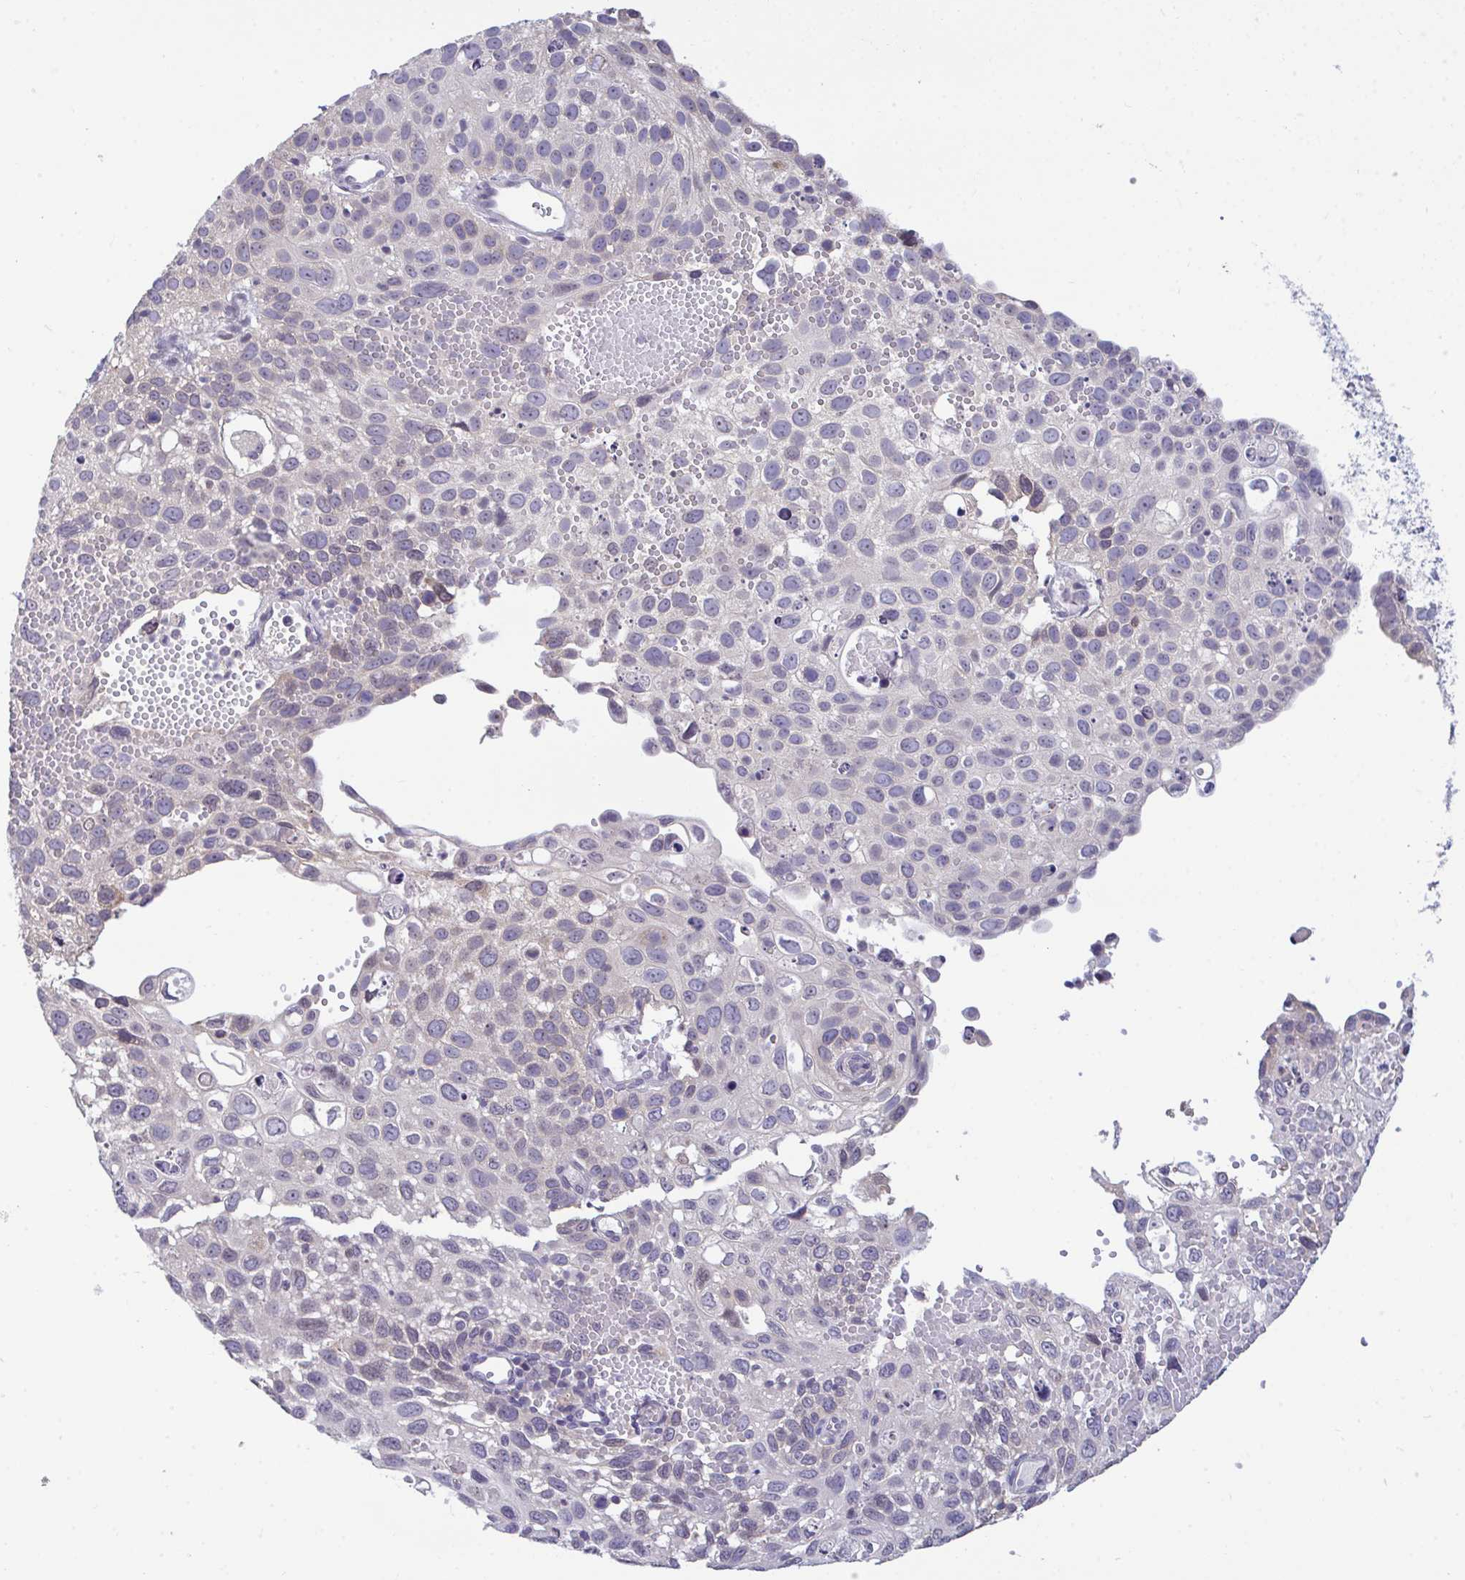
{"staining": {"intensity": "negative", "quantity": "none", "location": "none"}, "tissue": "cervical cancer", "cell_type": "Tumor cells", "image_type": "cancer", "snomed": [{"axis": "morphology", "description": "Squamous cell carcinoma, NOS"}, {"axis": "topography", "description": "Cervix"}], "caption": "Protein analysis of squamous cell carcinoma (cervical) shows no significant expression in tumor cells.", "gene": "PIGK", "patient": {"sex": "female", "age": 70}}